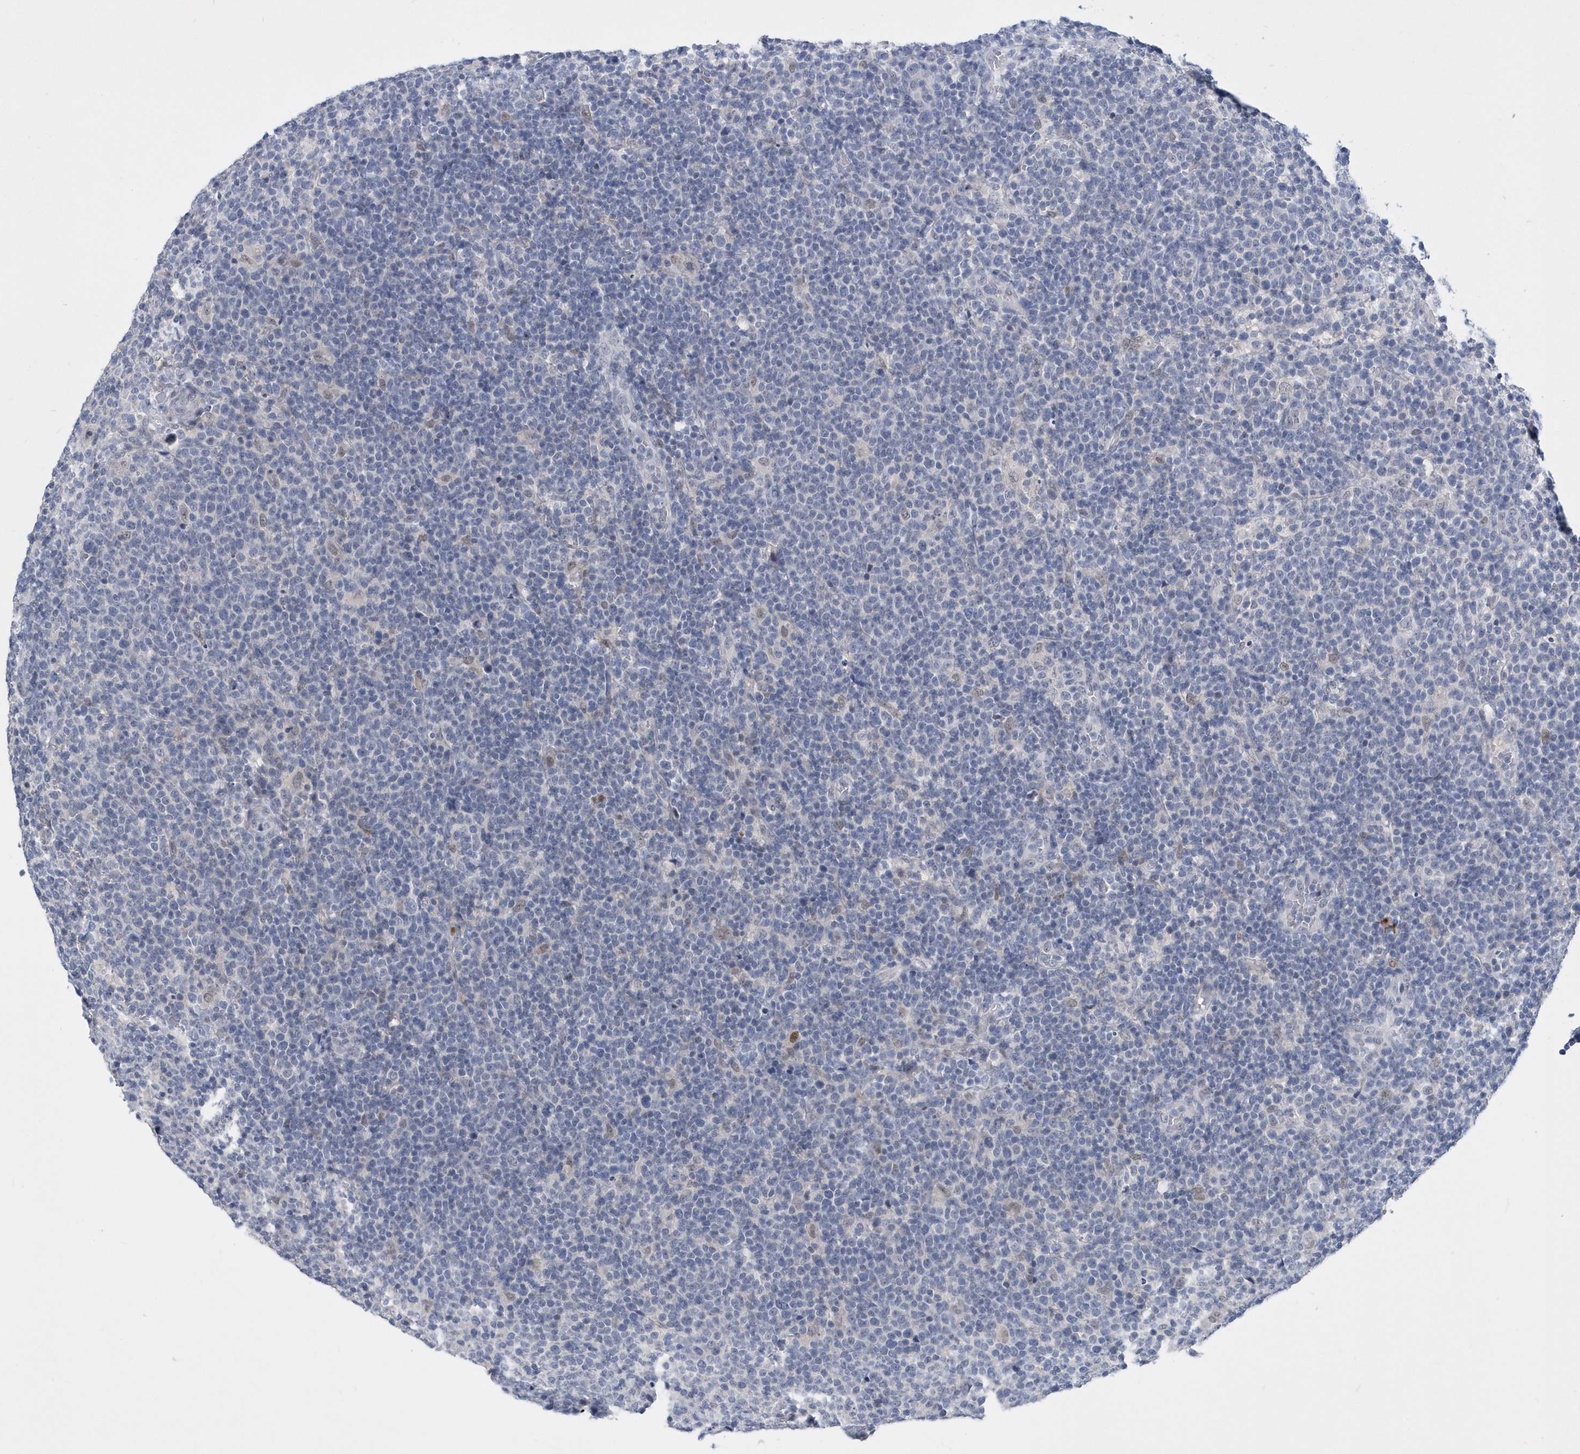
{"staining": {"intensity": "weak", "quantity": "<25%", "location": "nuclear"}, "tissue": "lymphoma", "cell_type": "Tumor cells", "image_type": "cancer", "snomed": [{"axis": "morphology", "description": "Malignant lymphoma, non-Hodgkin's type, High grade"}, {"axis": "topography", "description": "Lymph node"}], "caption": "Tumor cells show no significant protein expression in lymphoma.", "gene": "SRGAP3", "patient": {"sex": "male", "age": 61}}